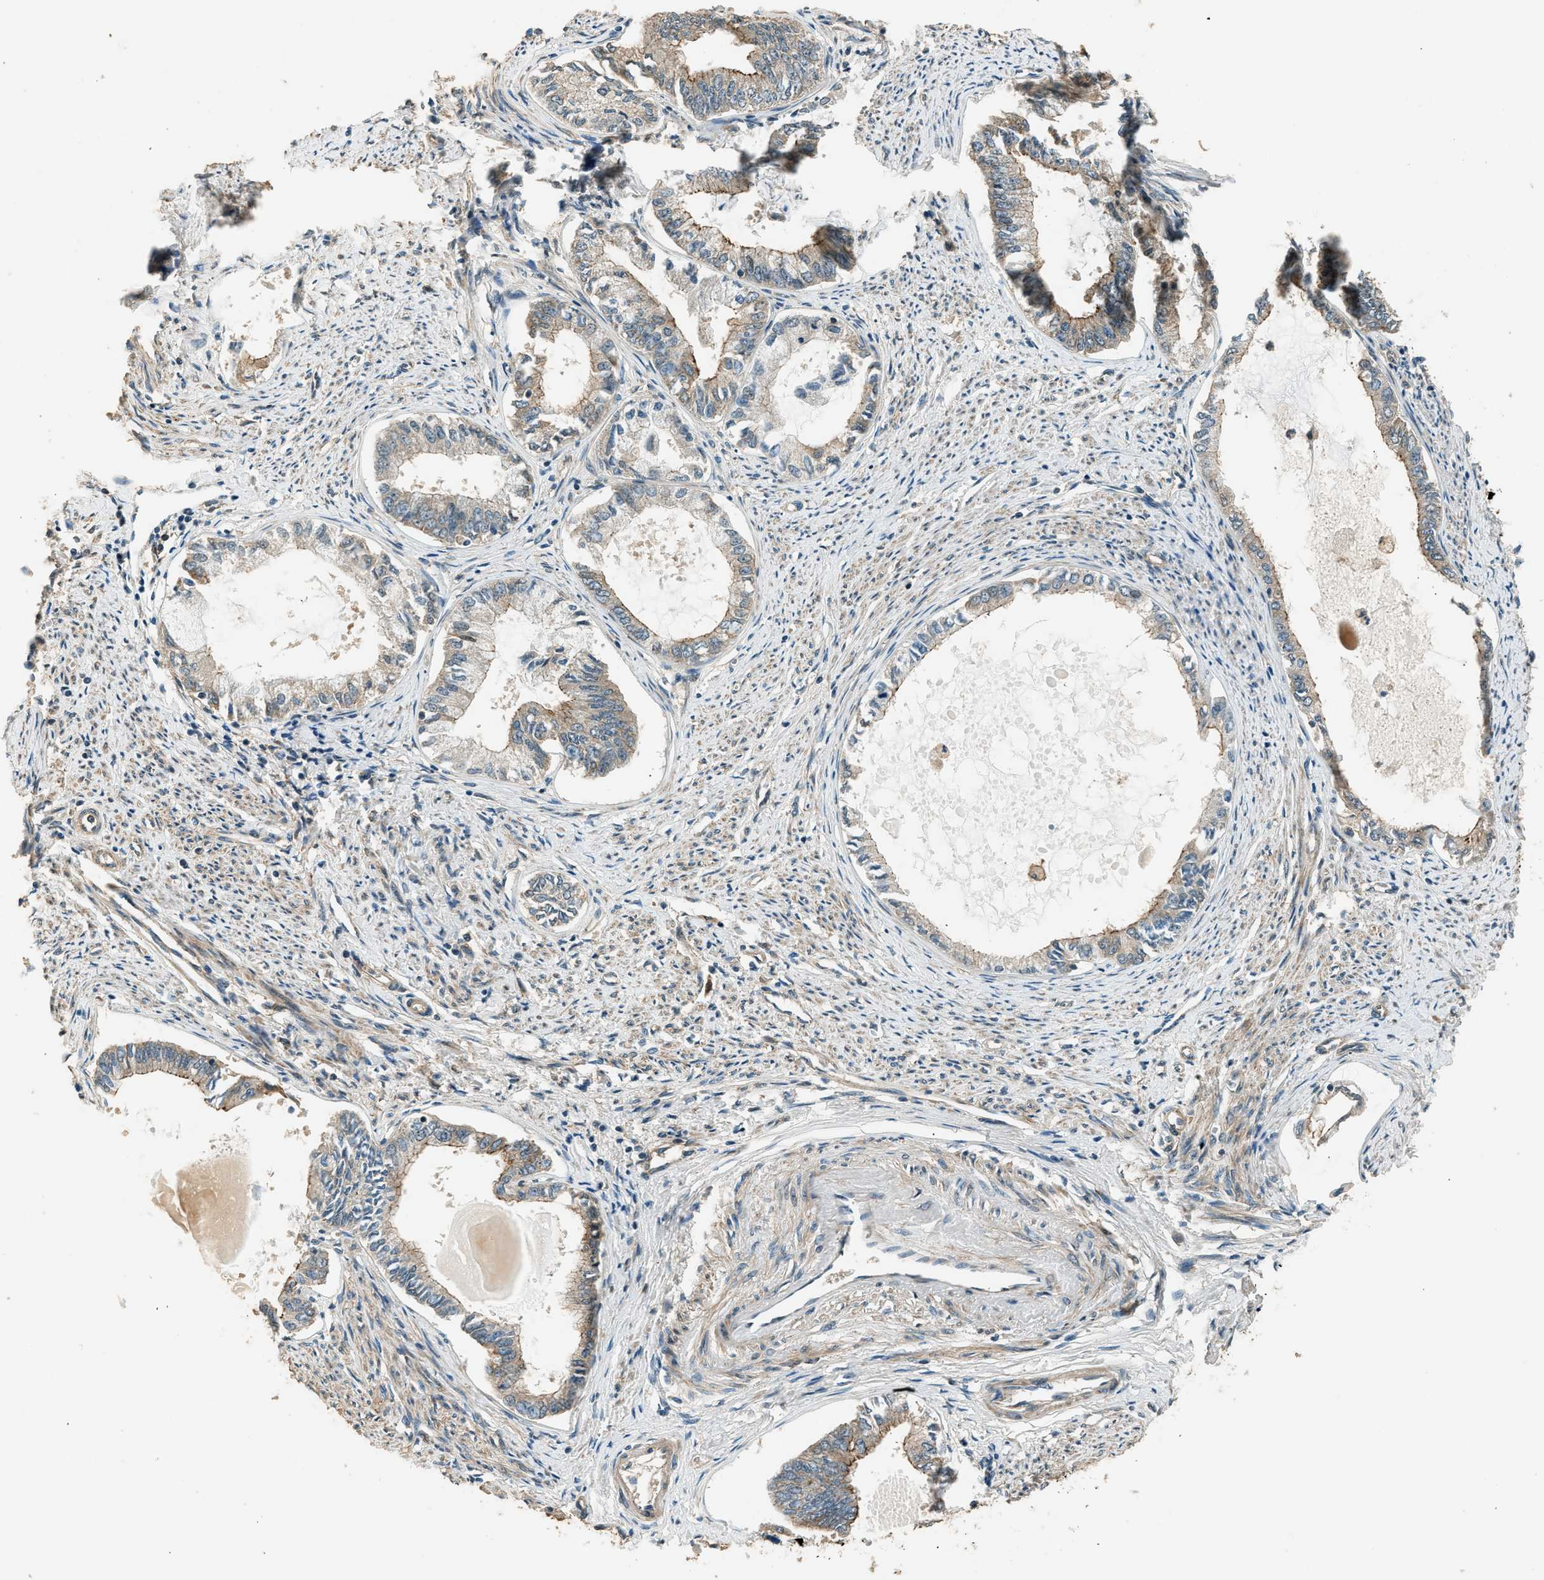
{"staining": {"intensity": "moderate", "quantity": "25%-75%", "location": "cytoplasmic/membranous"}, "tissue": "endometrial cancer", "cell_type": "Tumor cells", "image_type": "cancer", "snomed": [{"axis": "morphology", "description": "Adenocarcinoma, NOS"}, {"axis": "topography", "description": "Endometrium"}], "caption": "The histopathology image shows staining of endometrial cancer, revealing moderate cytoplasmic/membranous protein positivity (brown color) within tumor cells.", "gene": "ARHGEF11", "patient": {"sex": "female", "age": 86}}